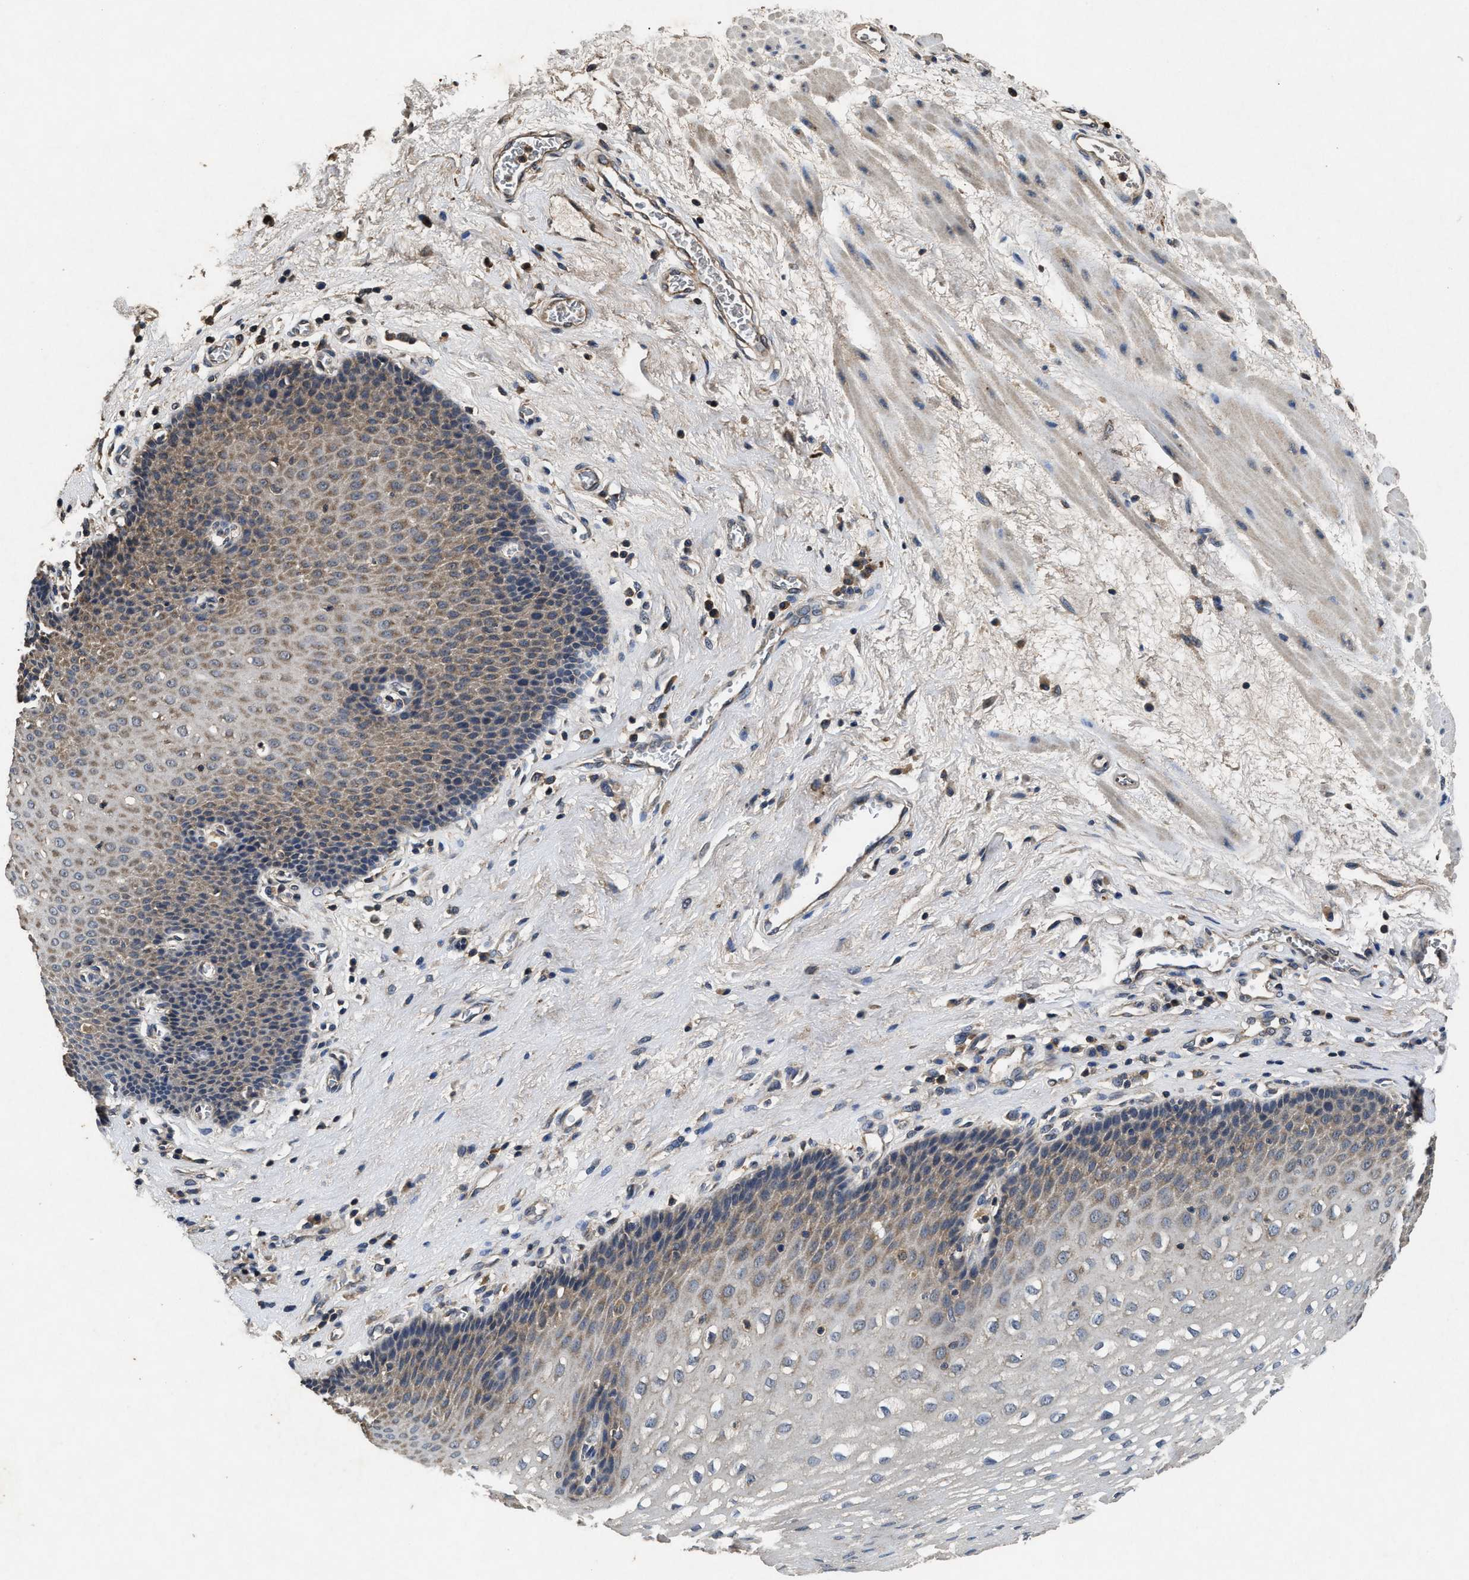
{"staining": {"intensity": "weak", "quantity": ">75%", "location": "cytoplasmic/membranous"}, "tissue": "esophagus", "cell_type": "Squamous epithelial cells", "image_type": "normal", "snomed": [{"axis": "morphology", "description": "Normal tissue, NOS"}, {"axis": "topography", "description": "Esophagus"}], "caption": "Immunohistochemistry photomicrograph of unremarkable esophagus stained for a protein (brown), which exhibits low levels of weak cytoplasmic/membranous positivity in approximately >75% of squamous epithelial cells.", "gene": "PDAP1", "patient": {"sex": "male", "age": 48}}